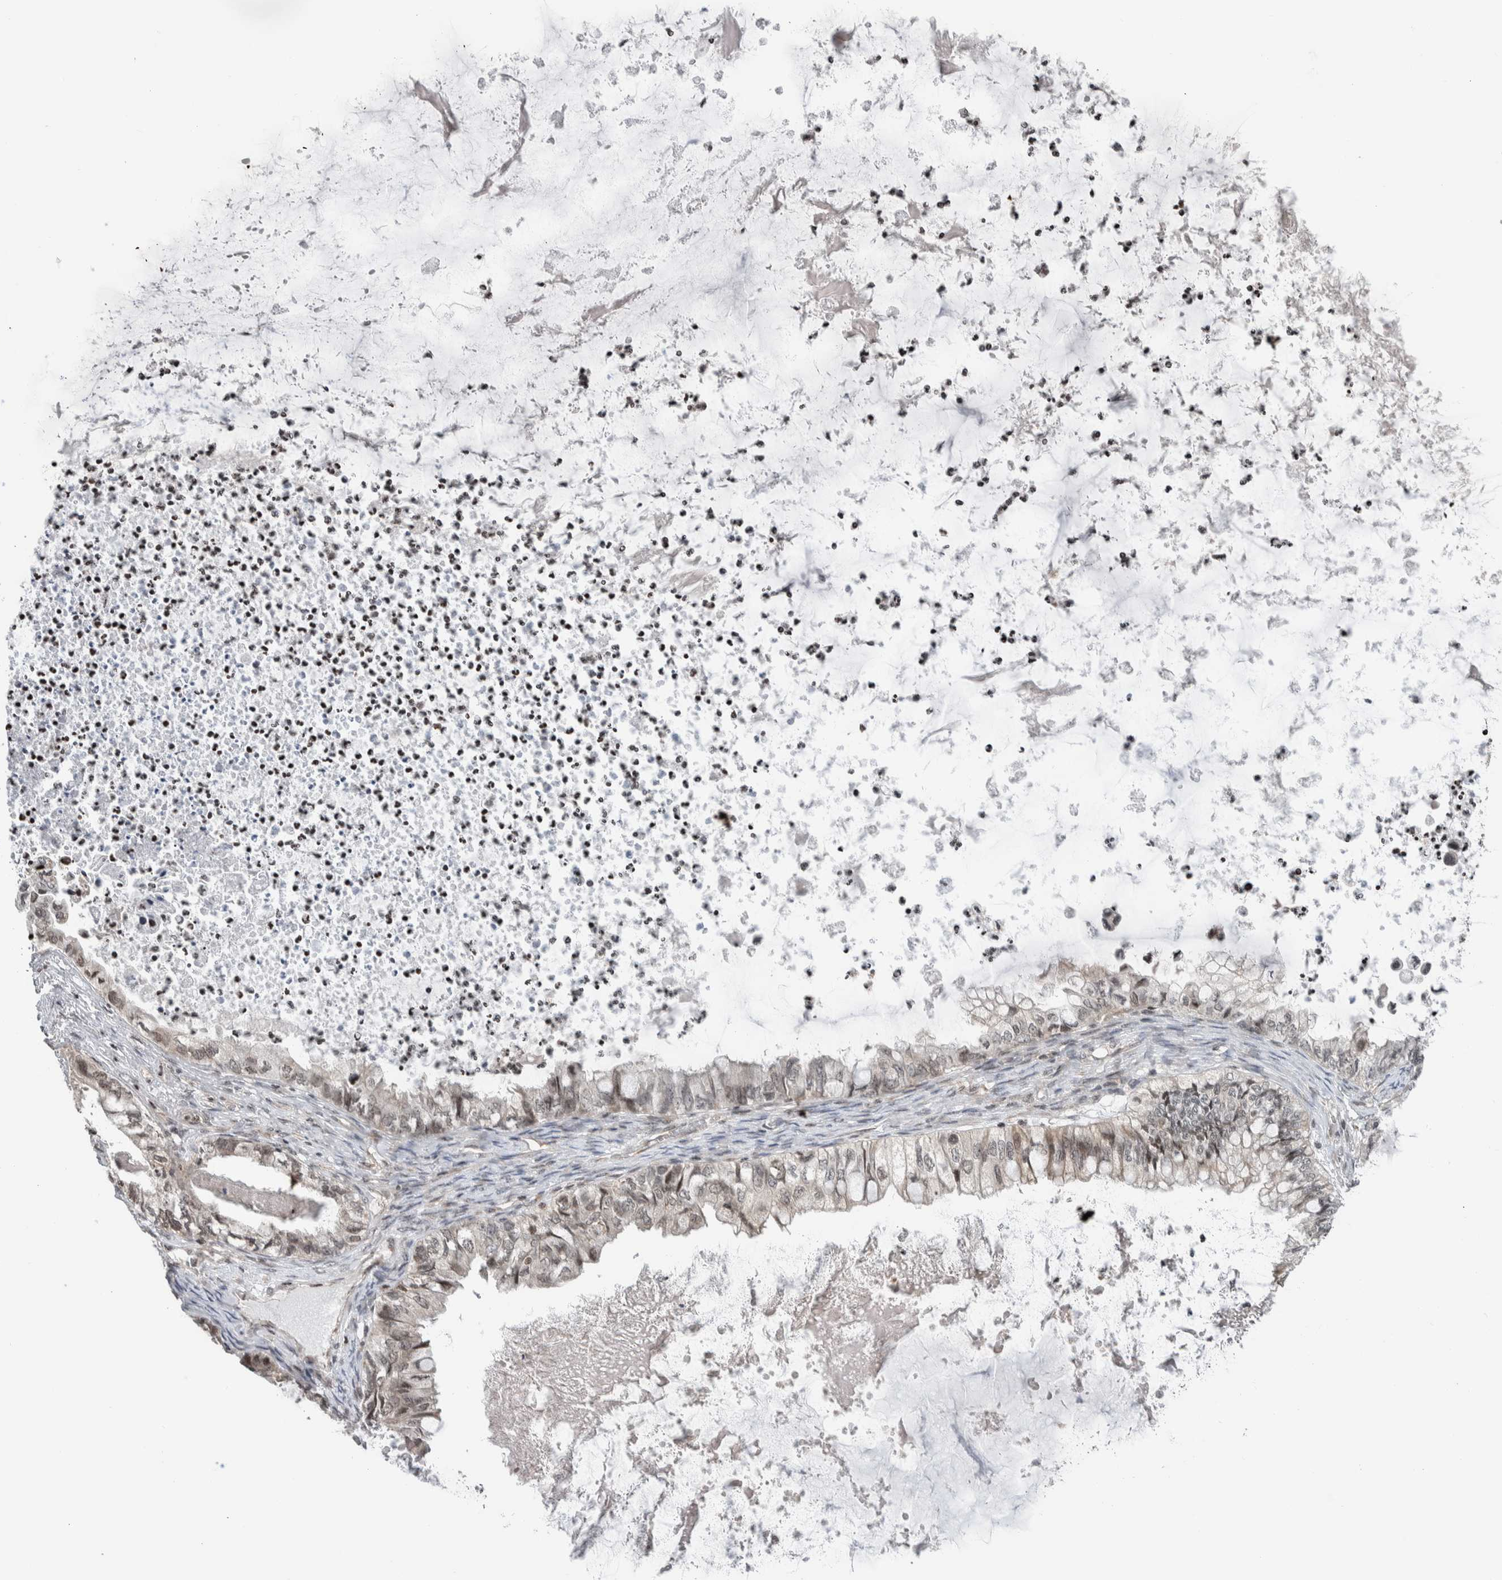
{"staining": {"intensity": "moderate", "quantity": "<25%", "location": "nuclear"}, "tissue": "ovarian cancer", "cell_type": "Tumor cells", "image_type": "cancer", "snomed": [{"axis": "morphology", "description": "Cystadenocarcinoma, mucinous, NOS"}, {"axis": "topography", "description": "Ovary"}], "caption": "The image reveals a brown stain indicating the presence of a protein in the nuclear of tumor cells in ovarian mucinous cystadenocarcinoma.", "gene": "NPLOC4", "patient": {"sex": "female", "age": 80}}